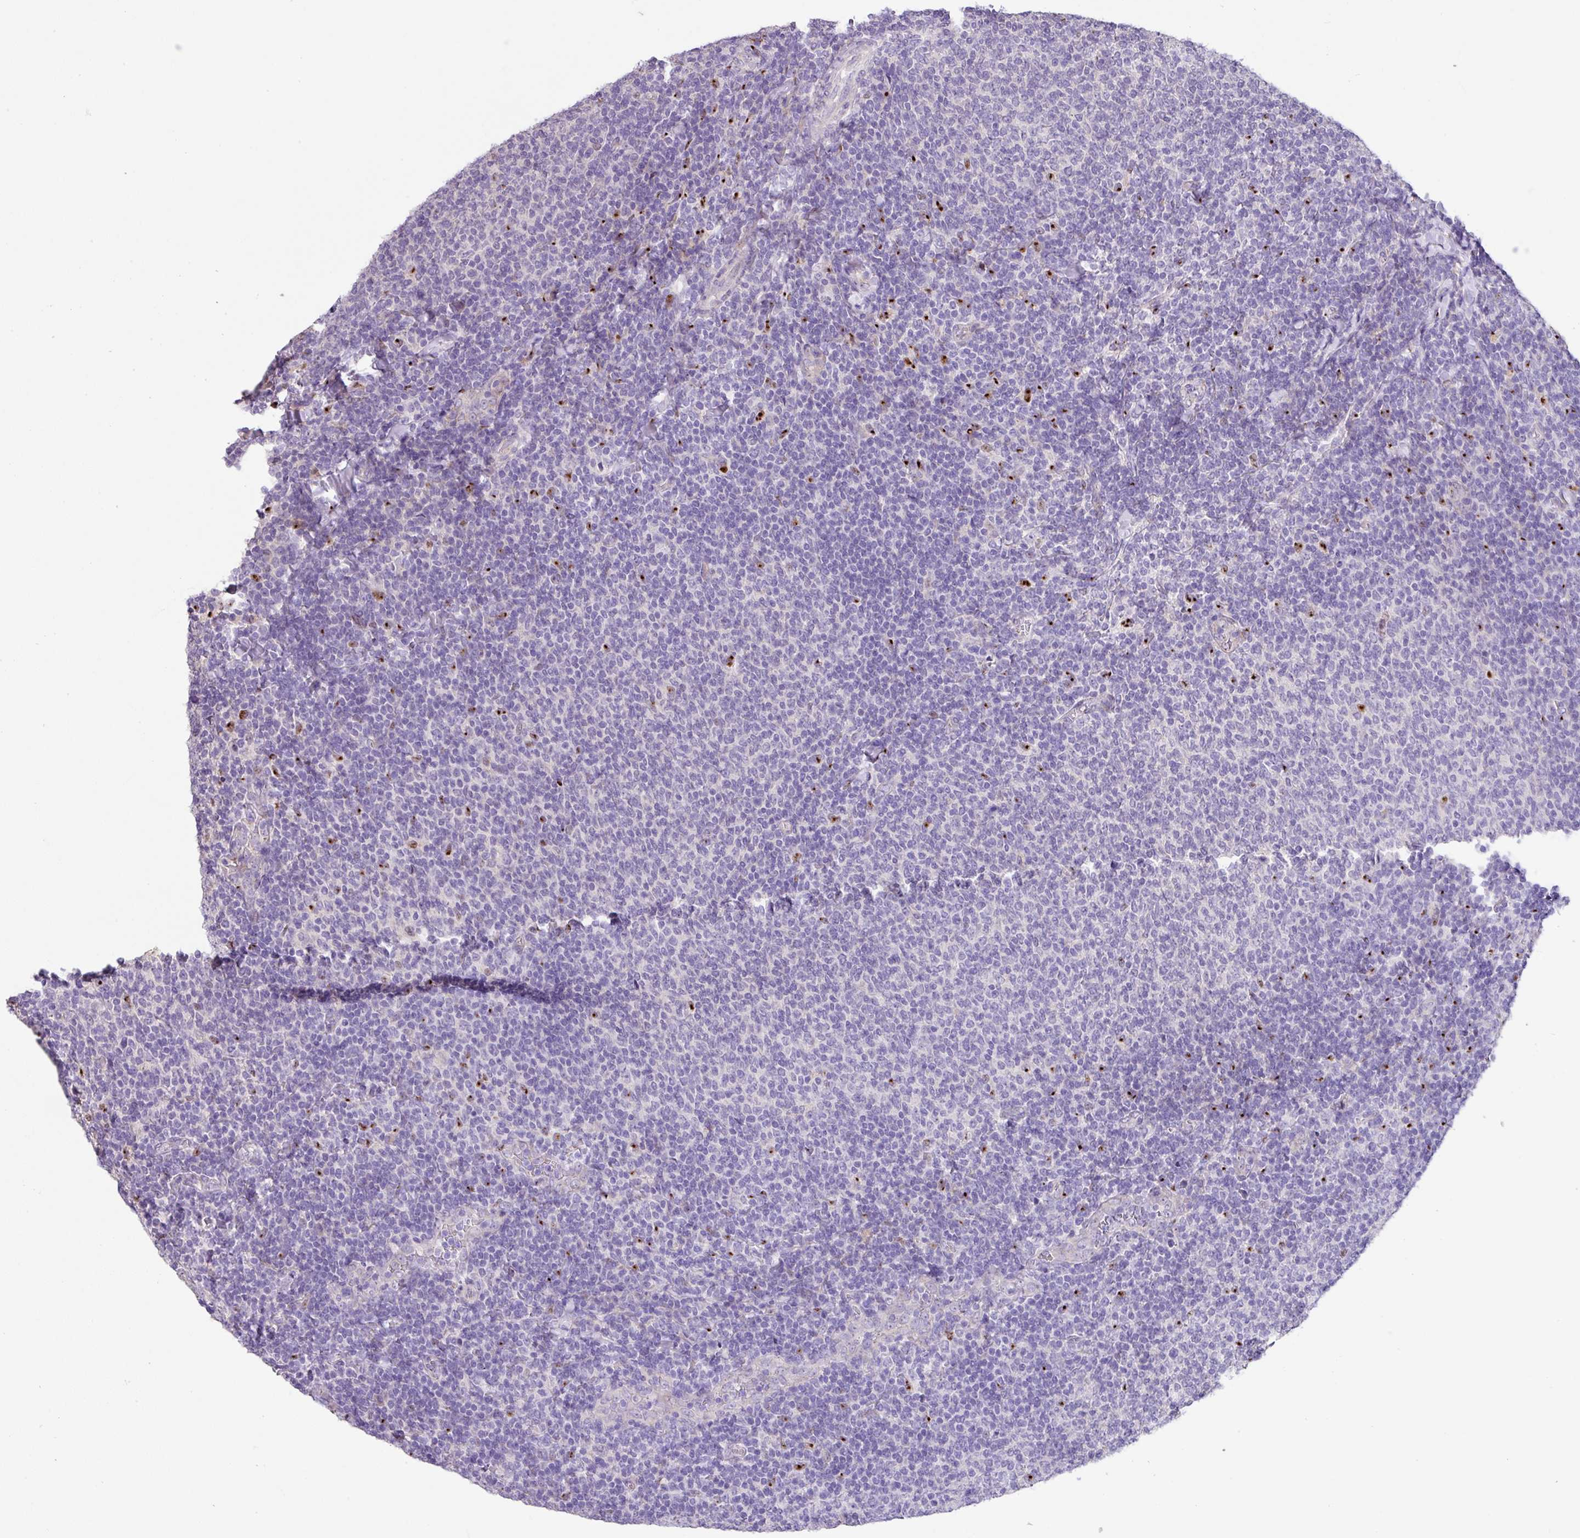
{"staining": {"intensity": "negative", "quantity": "none", "location": "none"}, "tissue": "lymphoma", "cell_type": "Tumor cells", "image_type": "cancer", "snomed": [{"axis": "morphology", "description": "Malignant lymphoma, non-Hodgkin's type, Low grade"}, {"axis": "topography", "description": "Lymph node"}], "caption": "Image shows no protein staining in tumor cells of malignant lymphoma, non-Hodgkin's type (low-grade) tissue.", "gene": "ZG16", "patient": {"sex": "male", "age": 52}}